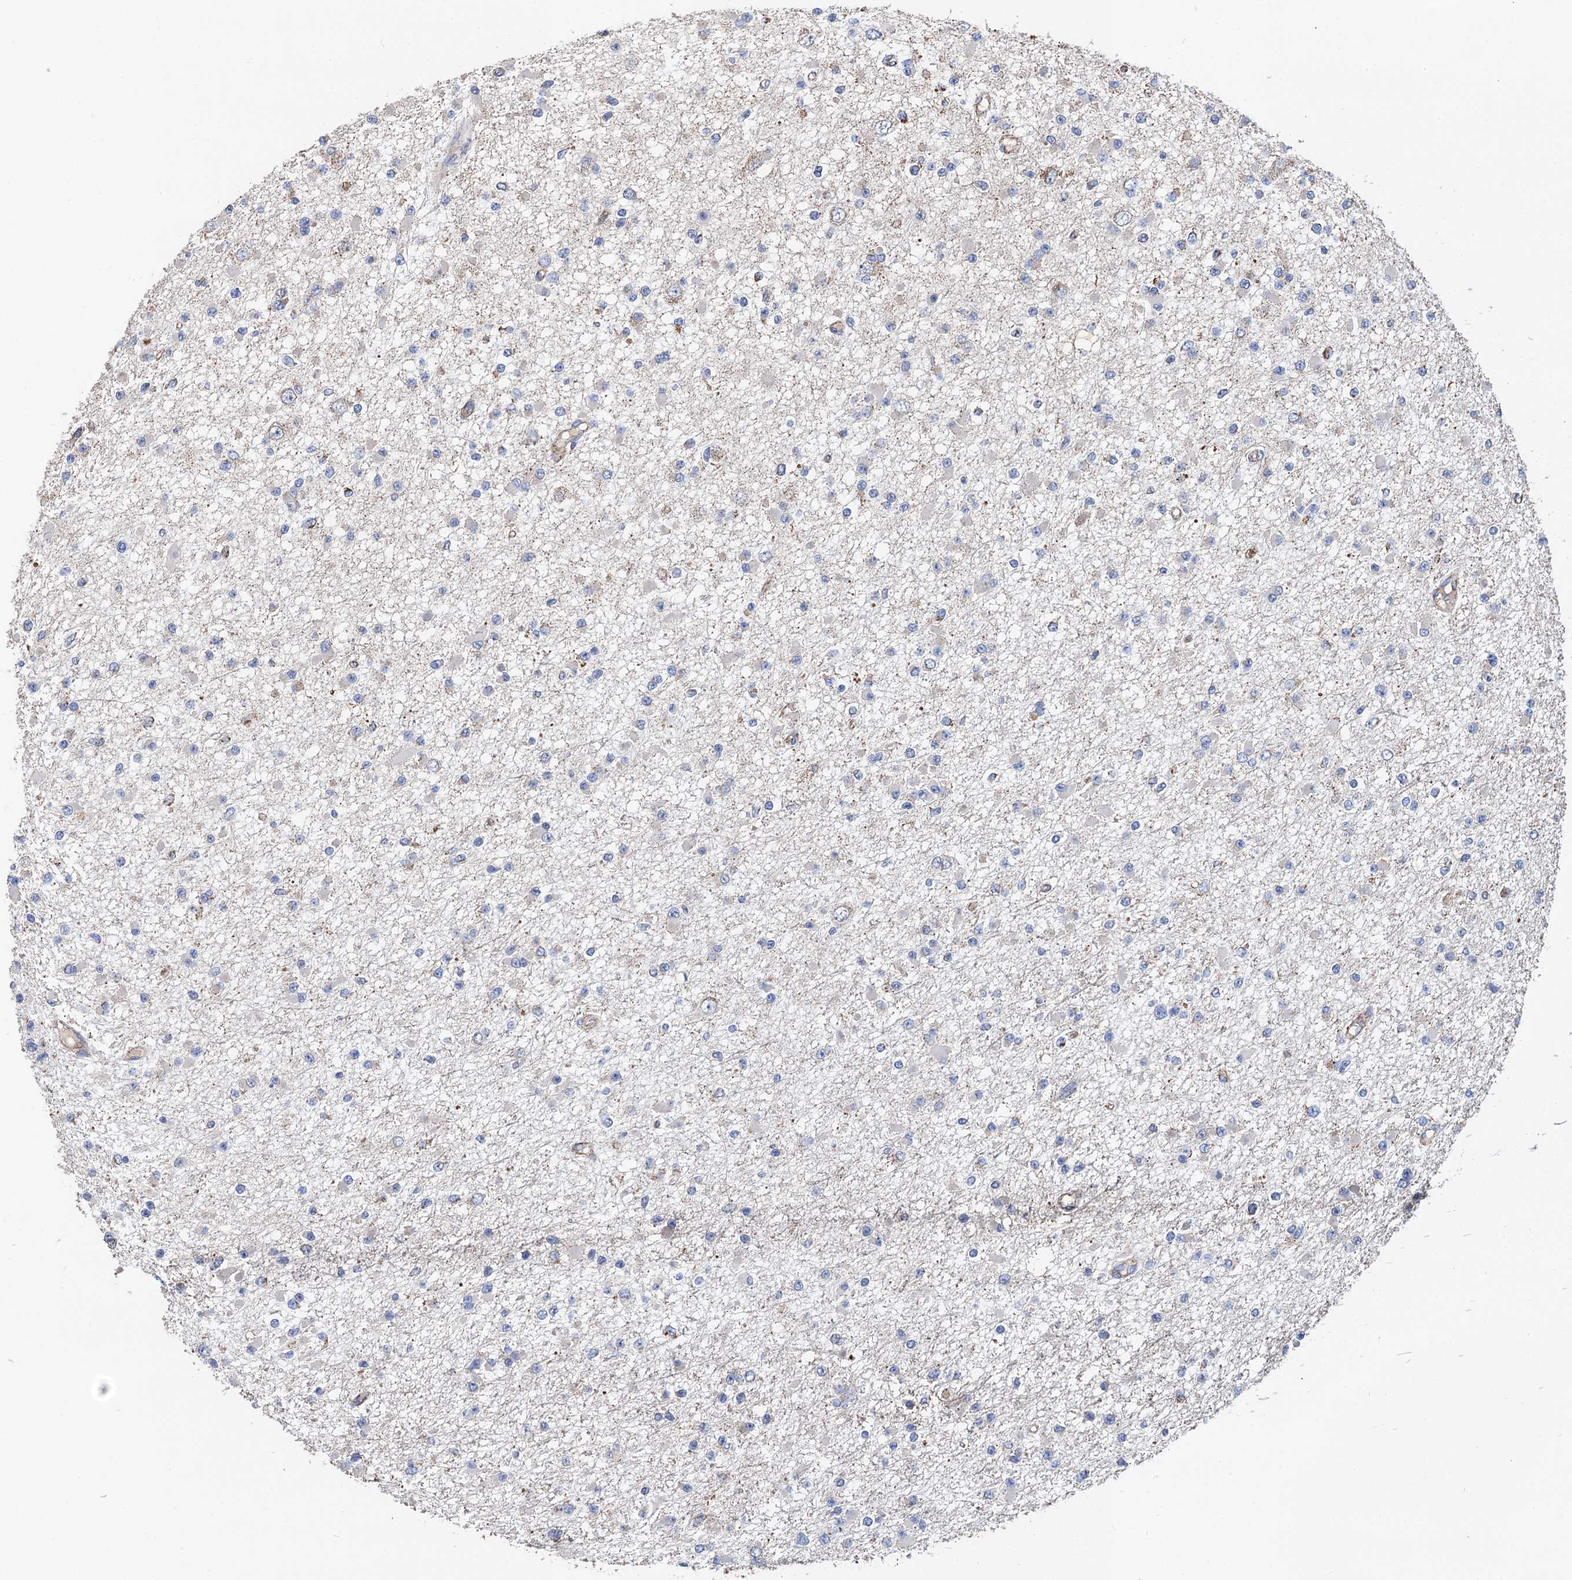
{"staining": {"intensity": "negative", "quantity": "none", "location": "none"}, "tissue": "glioma", "cell_type": "Tumor cells", "image_type": "cancer", "snomed": [{"axis": "morphology", "description": "Glioma, malignant, Low grade"}, {"axis": "topography", "description": "Brain"}], "caption": "Immunohistochemistry of glioma shows no positivity in tumor cells.", "gene": "DGLUCY", "patient": {"sex": "female", "age": 22}}